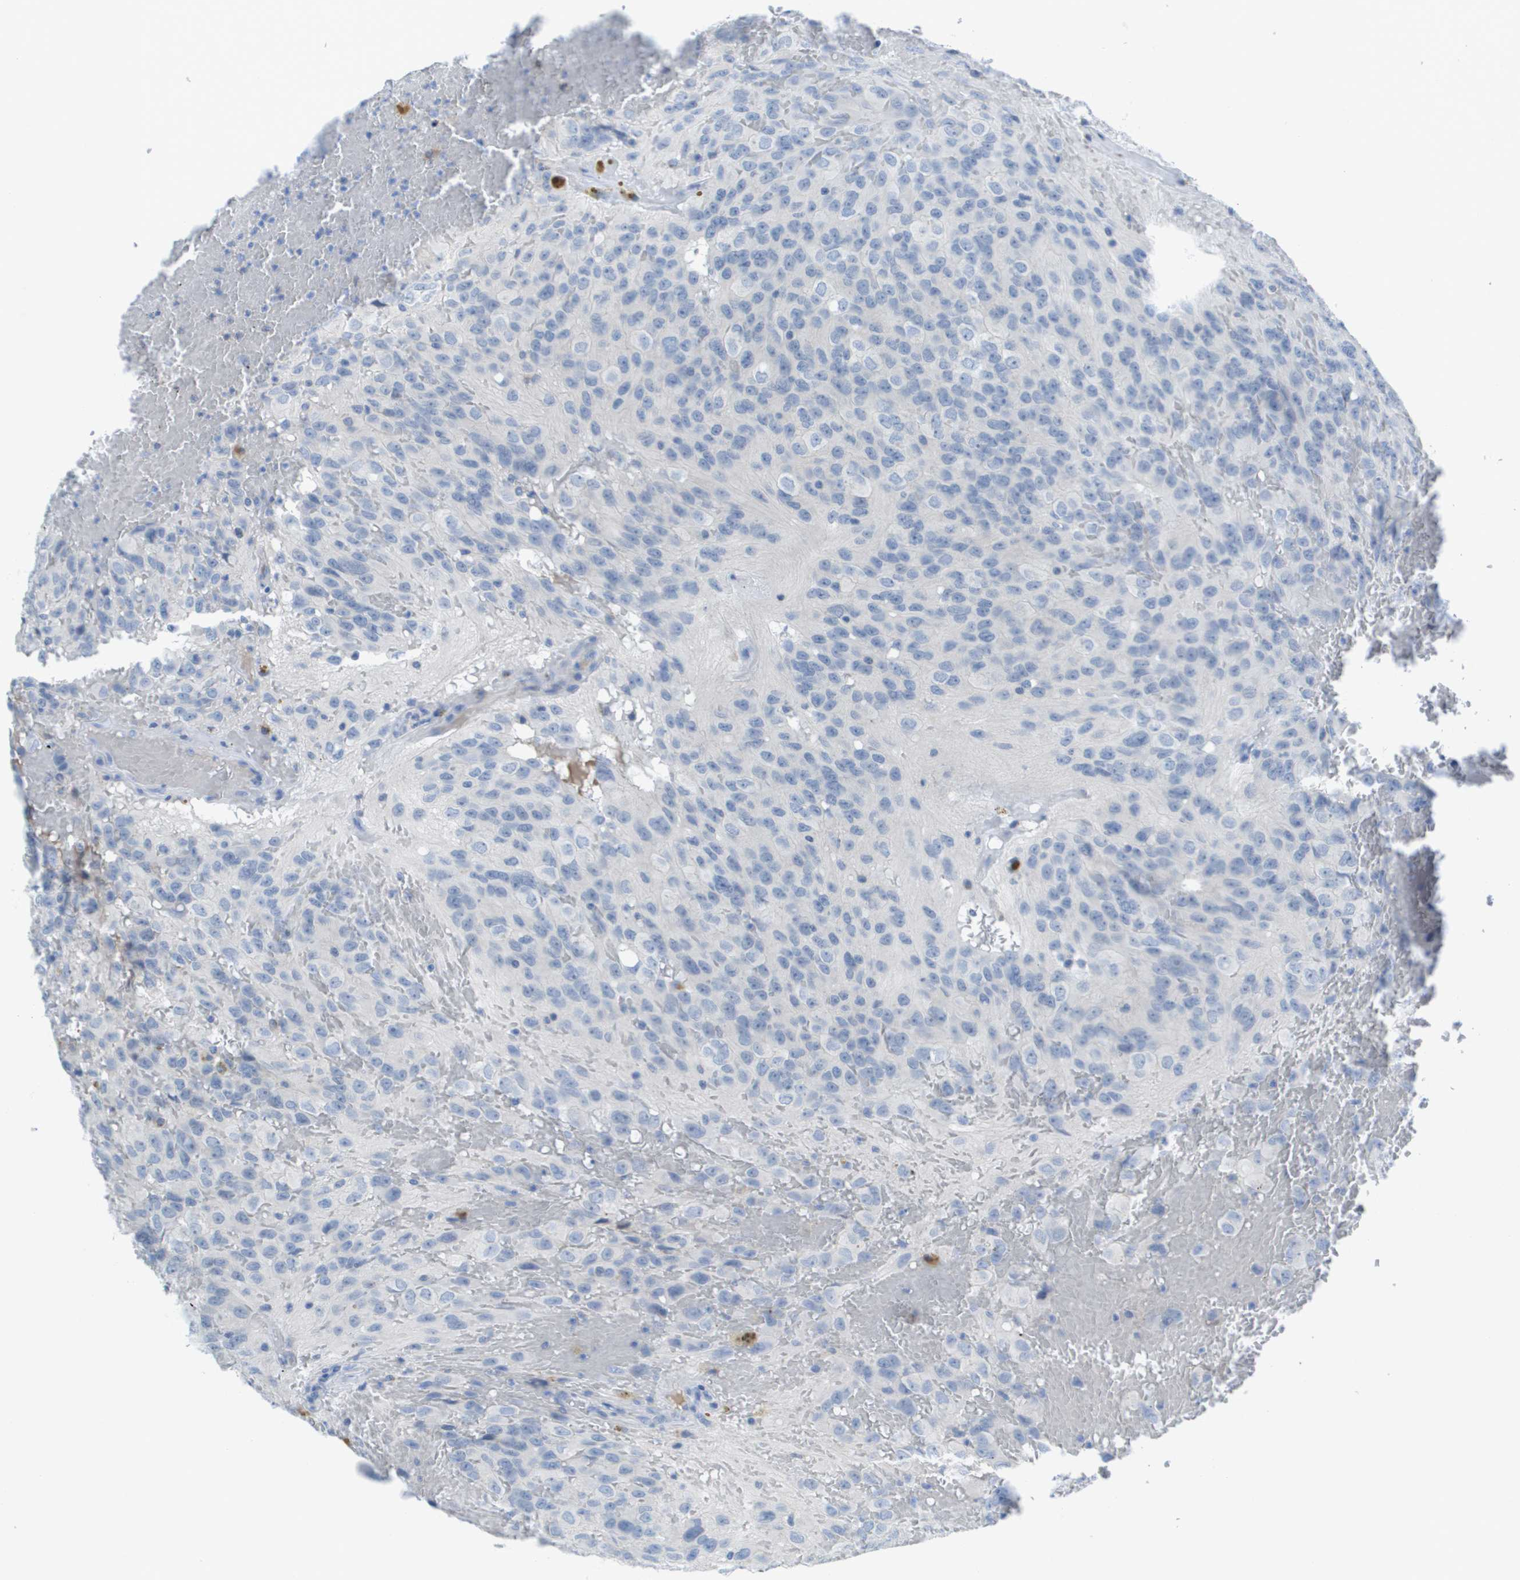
{"staining": {"intensity": "negative", "quantity": "none", "location": "none"}, "tissue": "glioma", "cell_type": "Tumor cells", "image_type": "cancer", "snomed": [{"axis": "morphology", "description": "Glioma, malignant, High grade"}, {"axis": "topography", "description": "Brain"}], "caption": "Immunohistochemistry micrograph of neoplastic tissue: malignant high-grade glioma stained with DAB shows no significant protein expression in tumor cells.", "gene": "GPR18", "patient": {"sex": "male", "age": 32}}